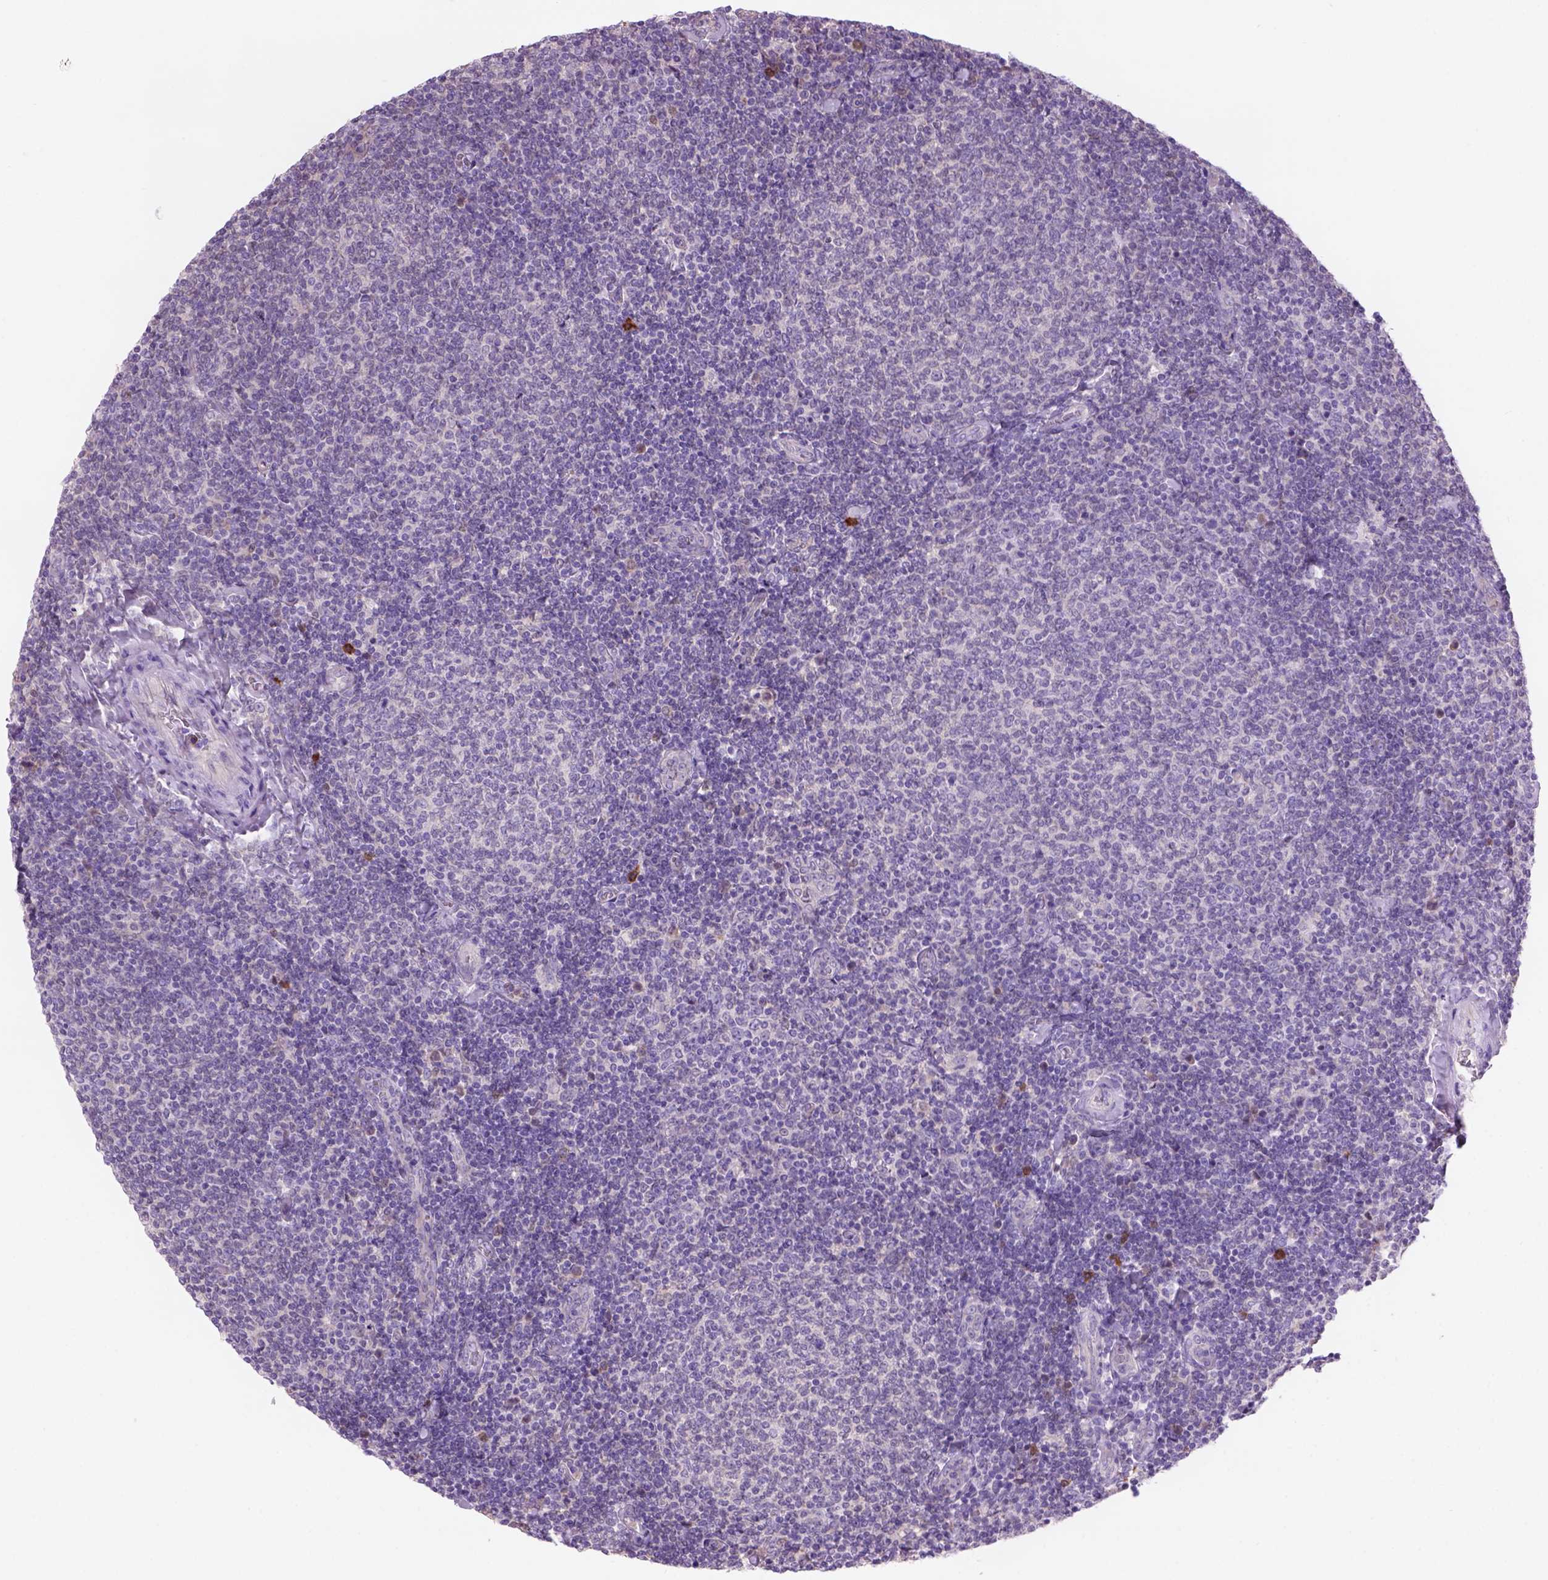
{"staining": {"intensity": "negative", "quantity": "none", "location": "none"}, "tissue": "lymphoma", "cell_type": "Tumor cells", "image_type": "cancer", "snomed": [{"axis": "morphology", "description": "Malignant lymphoma, non-Hodgkin's type, Low grade"}, {"axis": "topography", "description": "Lymph node"}], "caption": "Immunohistochemistry (IHC) micrograph of neoplastic tissue: lymphoma stained with DAB (3,3'-diaminobenzidine) displays no significant protein staining in tumor cells.", "gene": "CD84", "patient": {"sex": "male", "age": 52}}